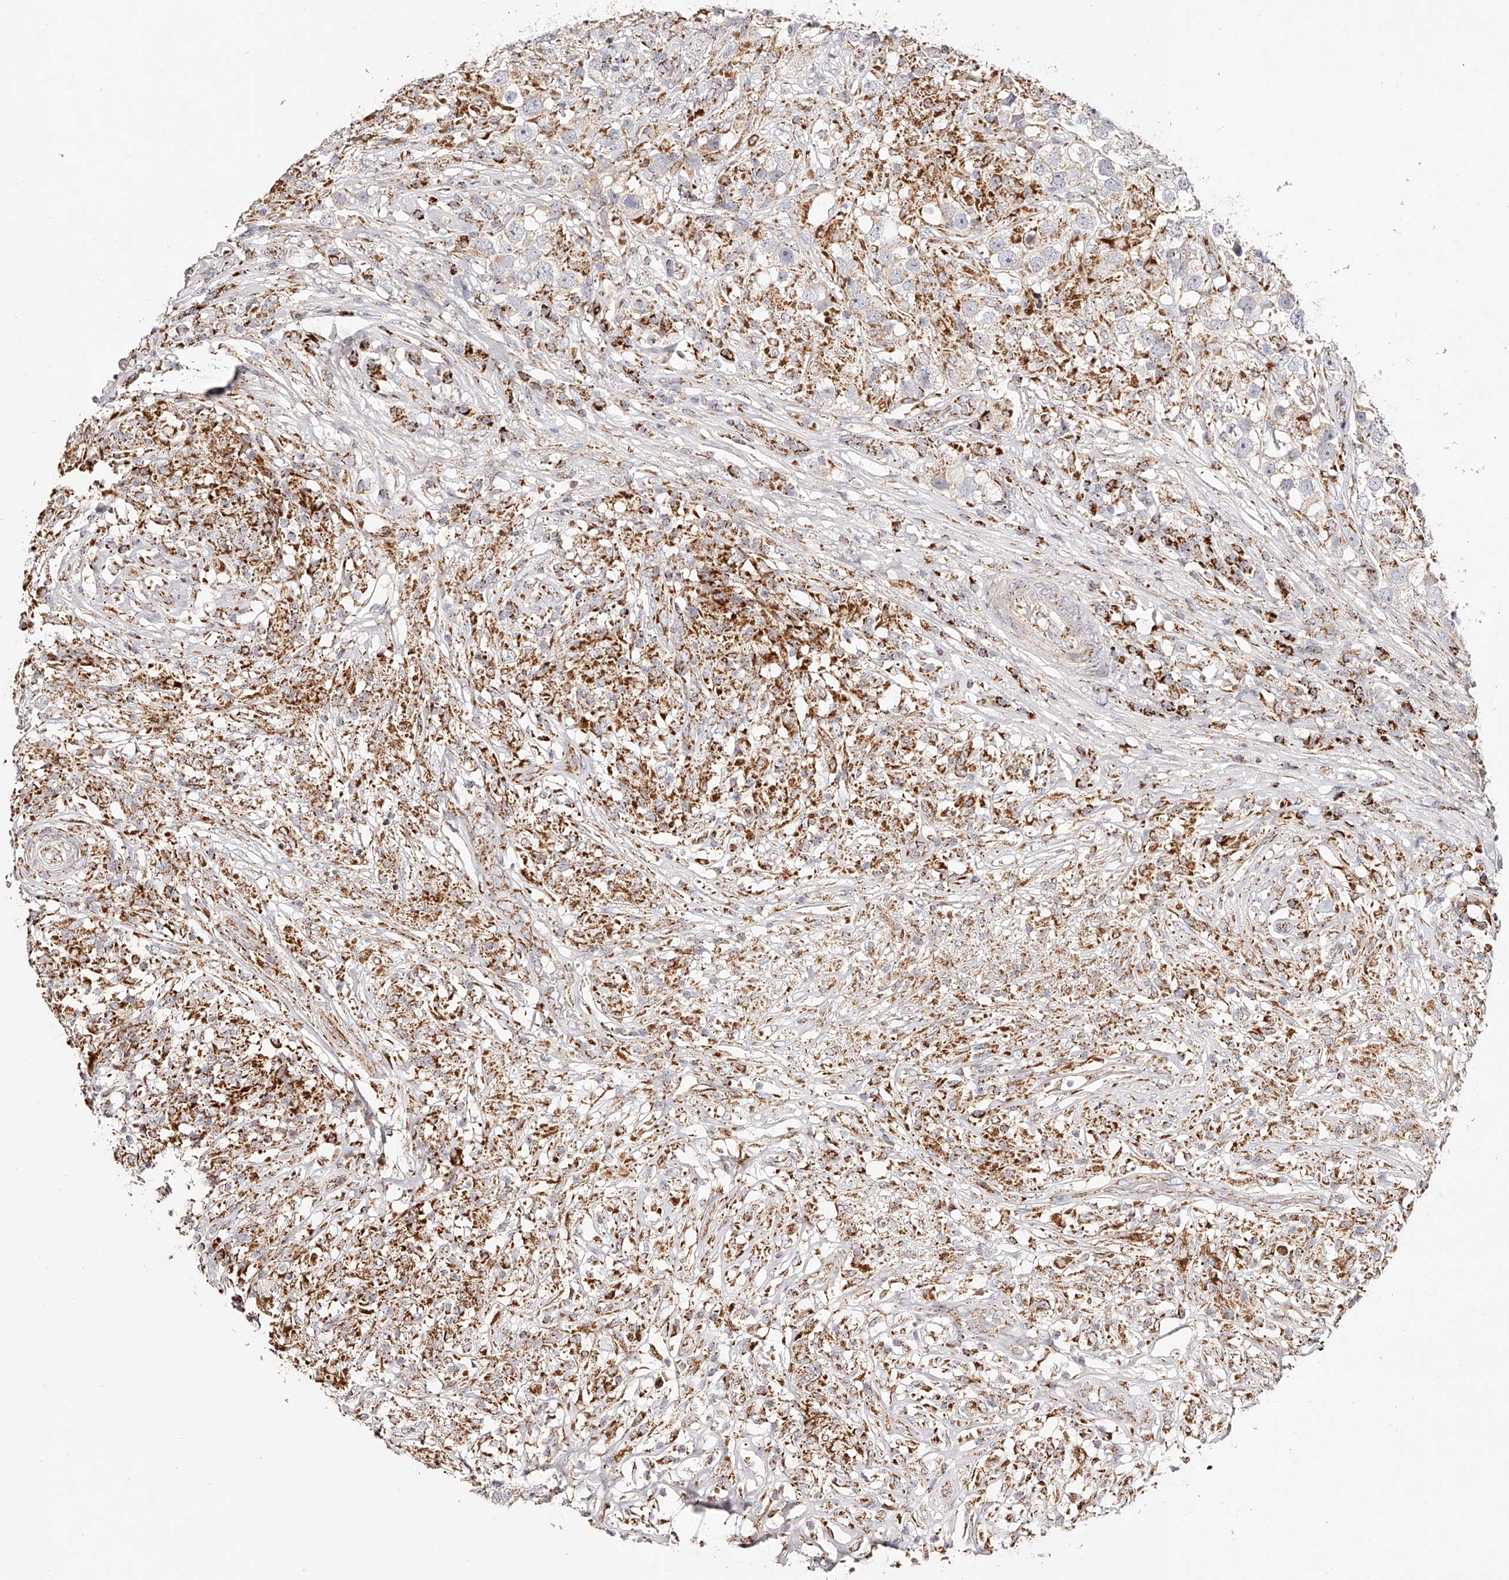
{"staining": {"intensity": "strong", "quantity": "25%-75%", "location": "cytoplasmic/membranous"}, "tissue": "testis cancer", "cell_type": "Tumor cells", "image_type": "cancer", "snomed": [{"axis": "morphology", "description": "Seminoma, NOS"}, {"axis": "topography", "description": "Testis"}], "caption": "This histopathology image demonstrates IHC staining of testis seminoma, with high strong cytoplasmic/membranous positivity in about 25%-75% of tumor cells.", "gene": "NDUFV3", "patient": {"sex": "male", "age": 49}}